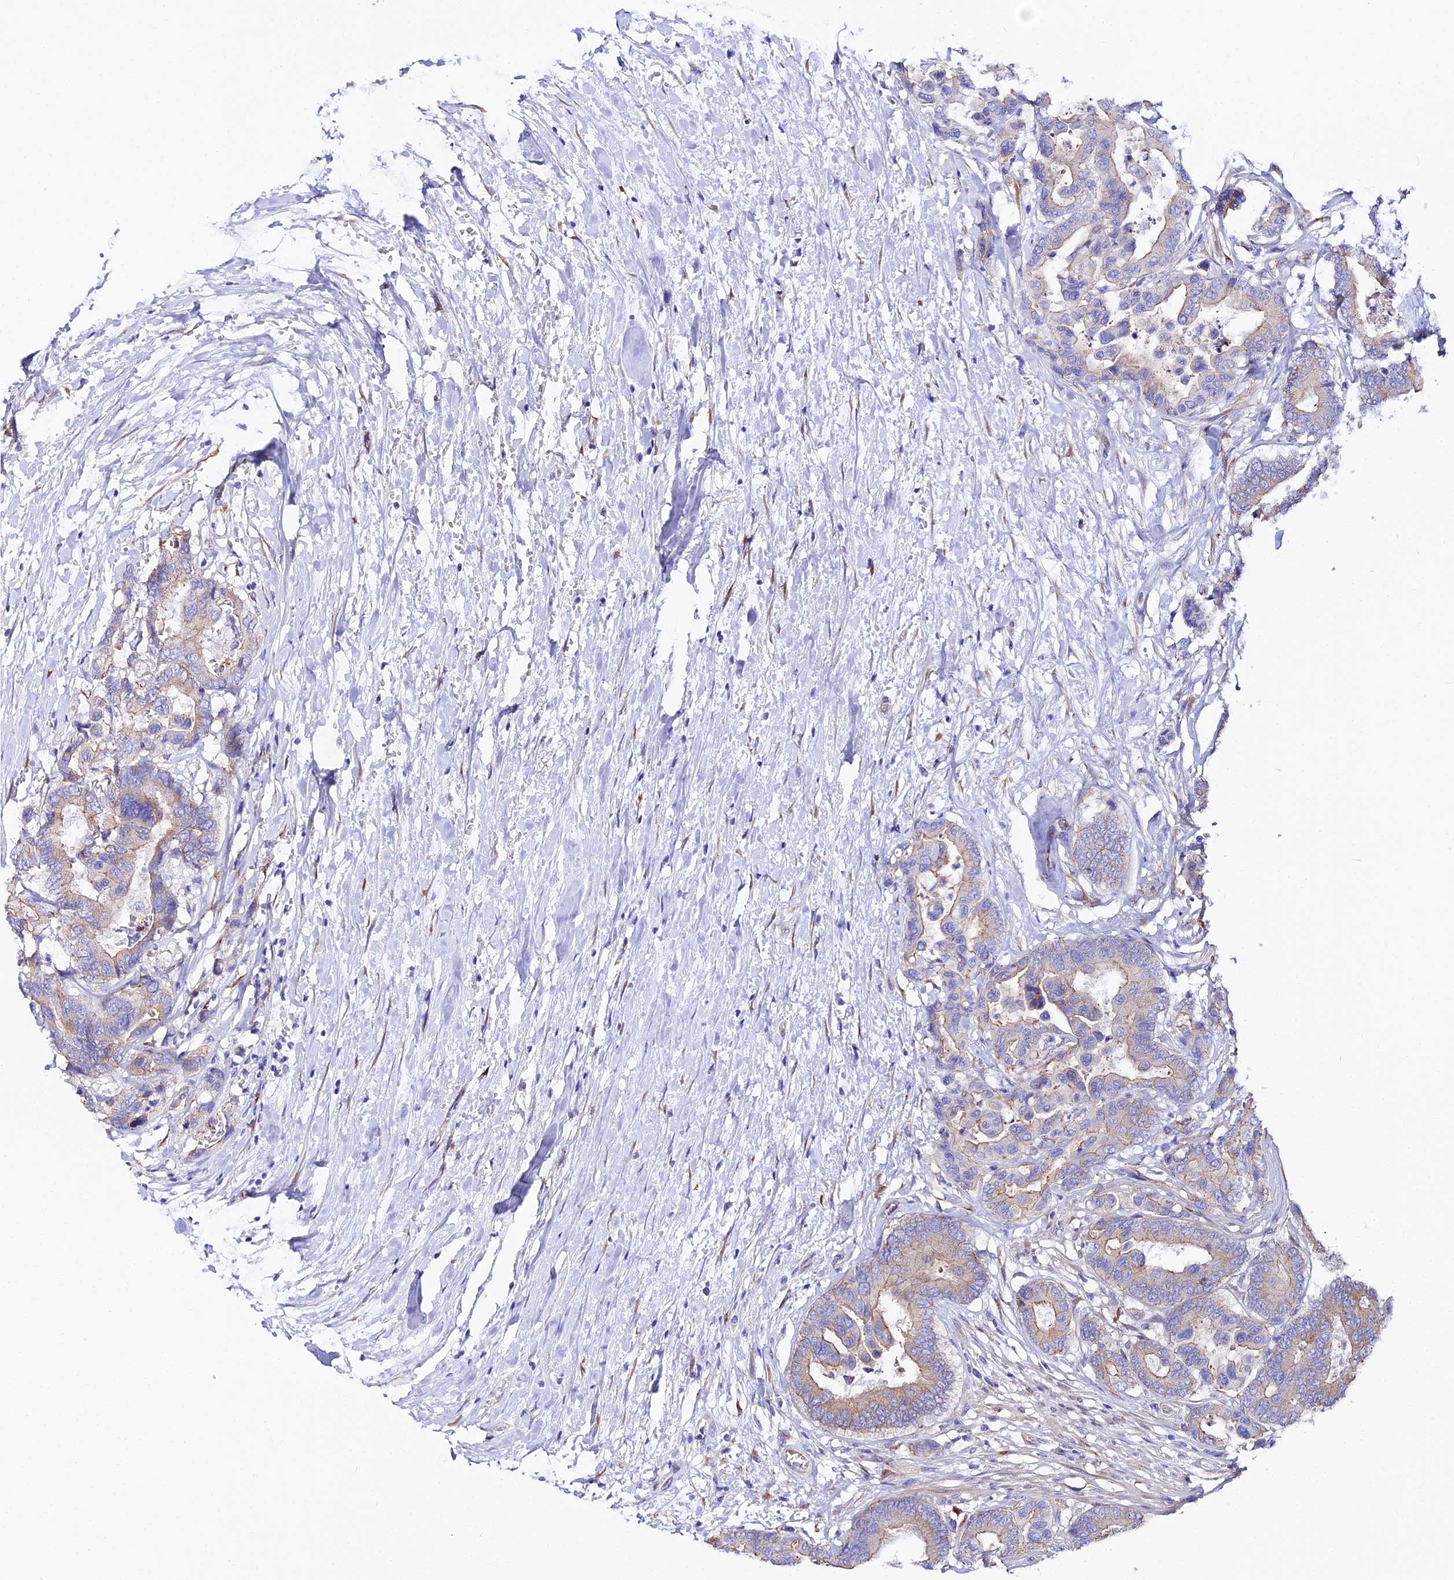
{"staining": {"intensity": "weak", "quantity": "<25%", "location": "cytoplasmic/membranous"}, "tissue": "colorectal cancer", "cell_type": "Tumor cells", "image_type": "cancer", "snomed": [{"axis": "morphology", "description": "Normal tissue, NOS"}, {"axis": "morphology", "description": "Adenocarcinoma, NOS"}, {"axis": "topography", "description": "Colon"}], "caption": "Immunohistochemistry (IHC) of human colorectal cancer (adenocarcinoma) exhibits no staining in tumor cells.", "gene": "CFAP45", "patient": {"sex": "male", "age": 82}}